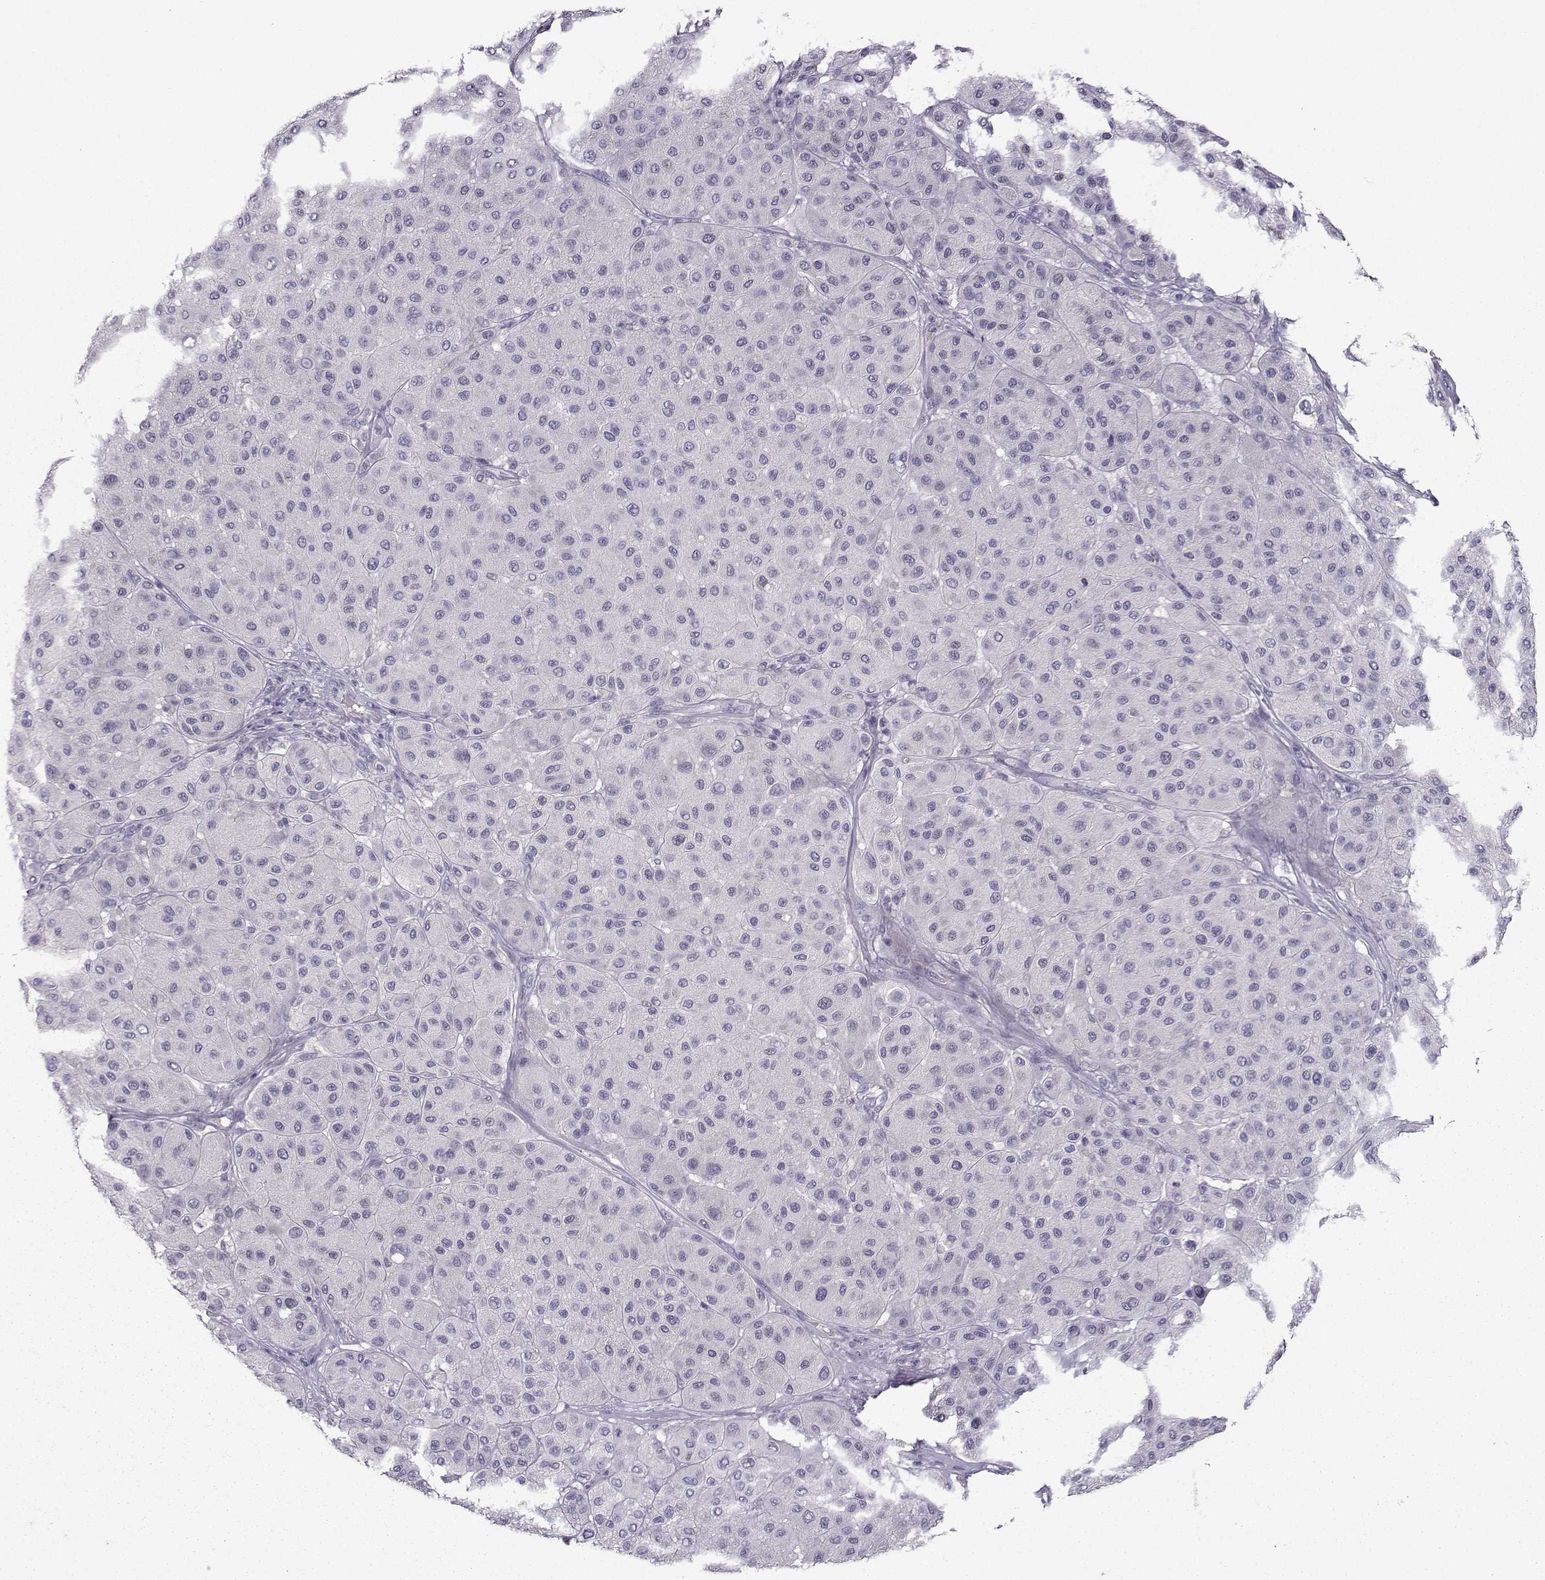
{"staining": {"intensity": "negative", "quantity": "none", "location": "none"}, "tissue": "melanoma", "cell_type": "Tumor cells", "image_type": "cancer", "snomed": [{"axis": "morphology", "description": "Malignant melanoma, Metastatic site"}, {"axis": "topography", "description": "Smooth muscle"}], "caption": "Immunohistochemistry (IHC) histopathology image of human malignant melanoma (metastatic site) stained for a protein (brown), which exhibits no staining in tumor cells.", "gene": "CRYBB1", "patient": {"sex": "male", "age": 41}}